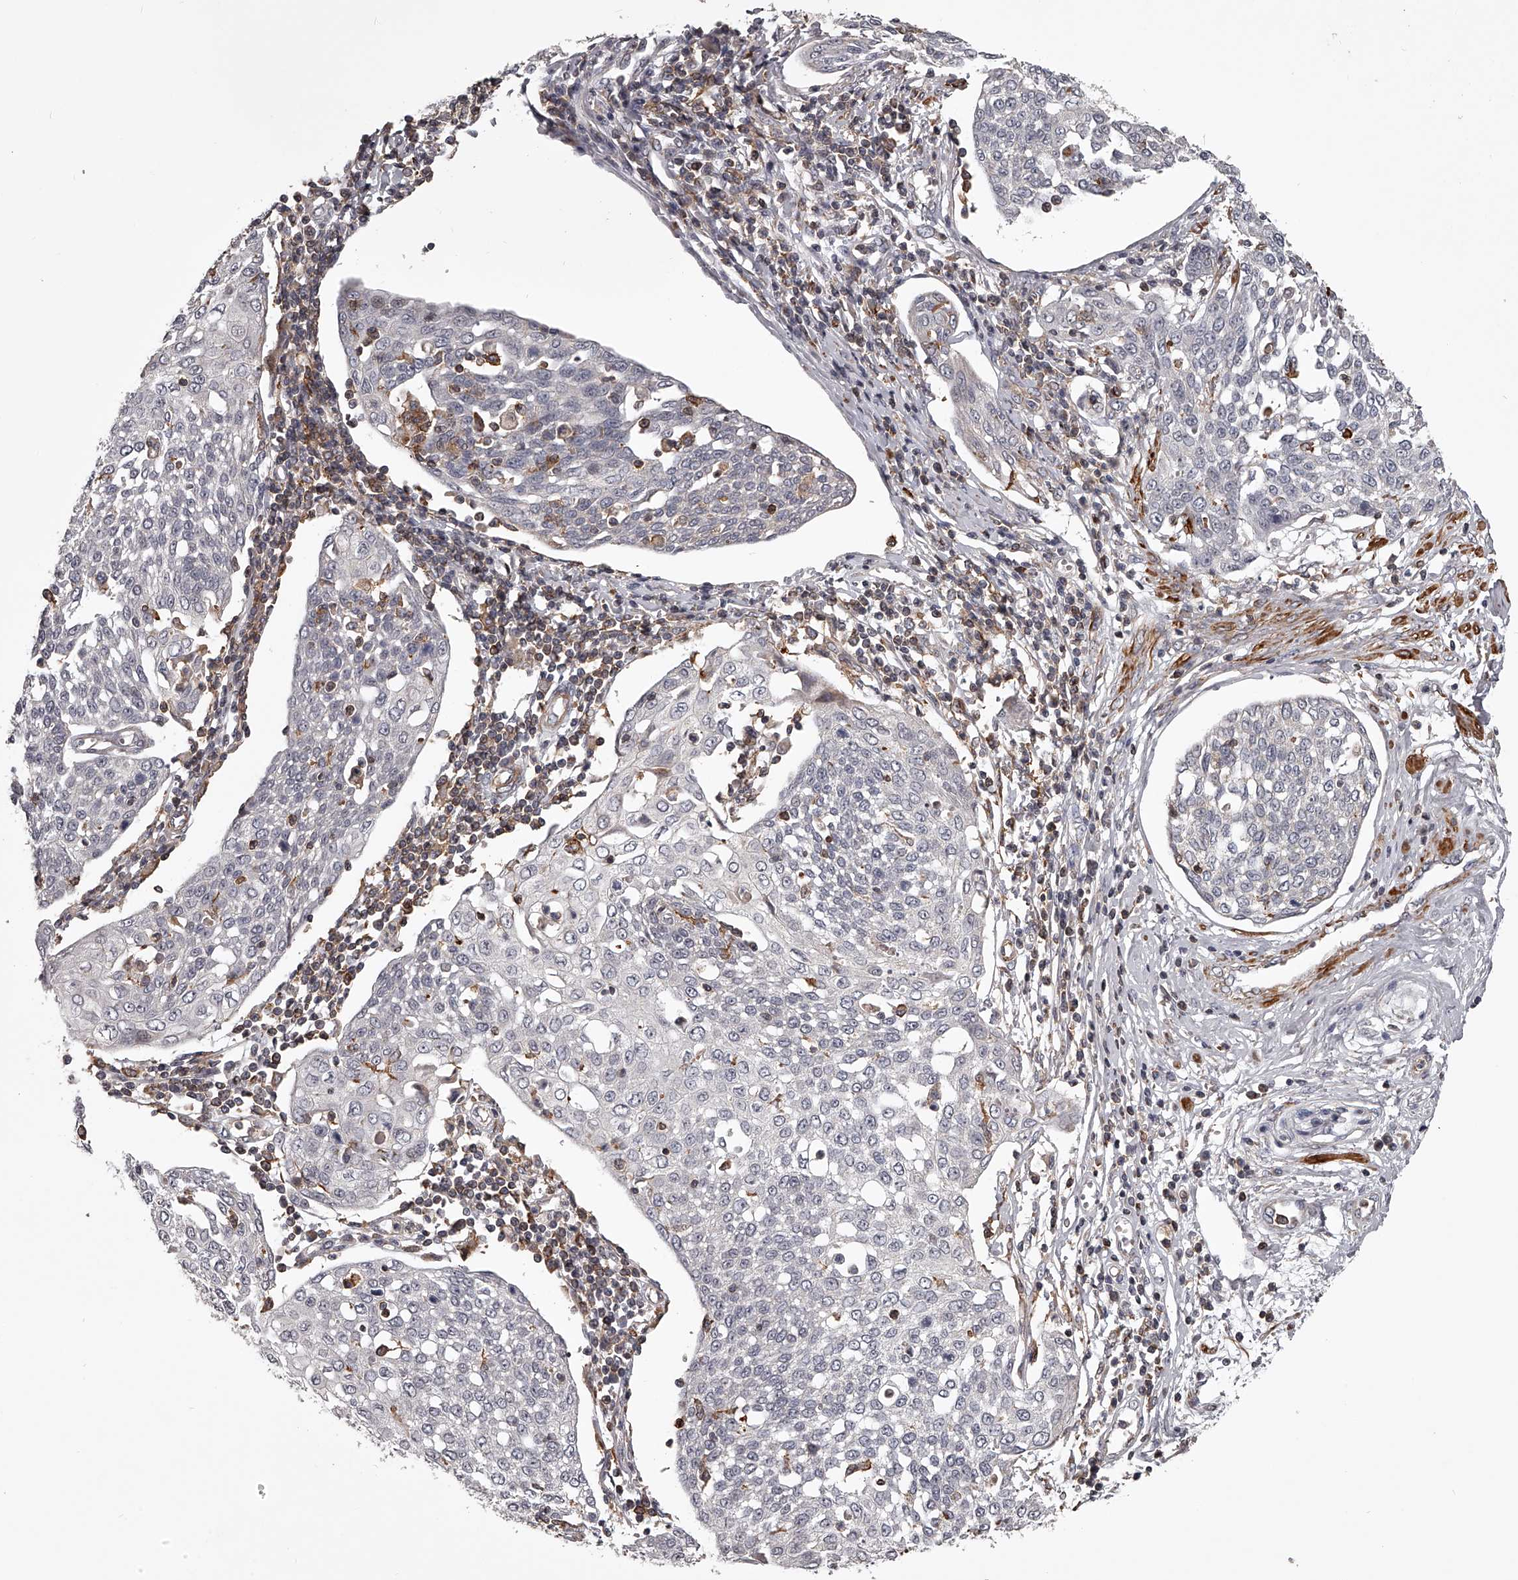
{"staining": {"intensity": "negative", "quantity": "none", "location": "none"}, "tissue": "cervical cancer", "cell_type": "Tumor cells", "image_type": "cancer", "snomed": [{"axis": "morphology", "description": "Squamous cell carcinoma, NOS"}, {"axis": "topography", "description": "Cervix"}], "caption": "Histopathology image shows no significant protein staining in tumor cells of cervical squamous cell carcinoma. Nuclei are stained in blue.", "gene": "RRP36", "patient": {"sex": "female", "age": 34}}